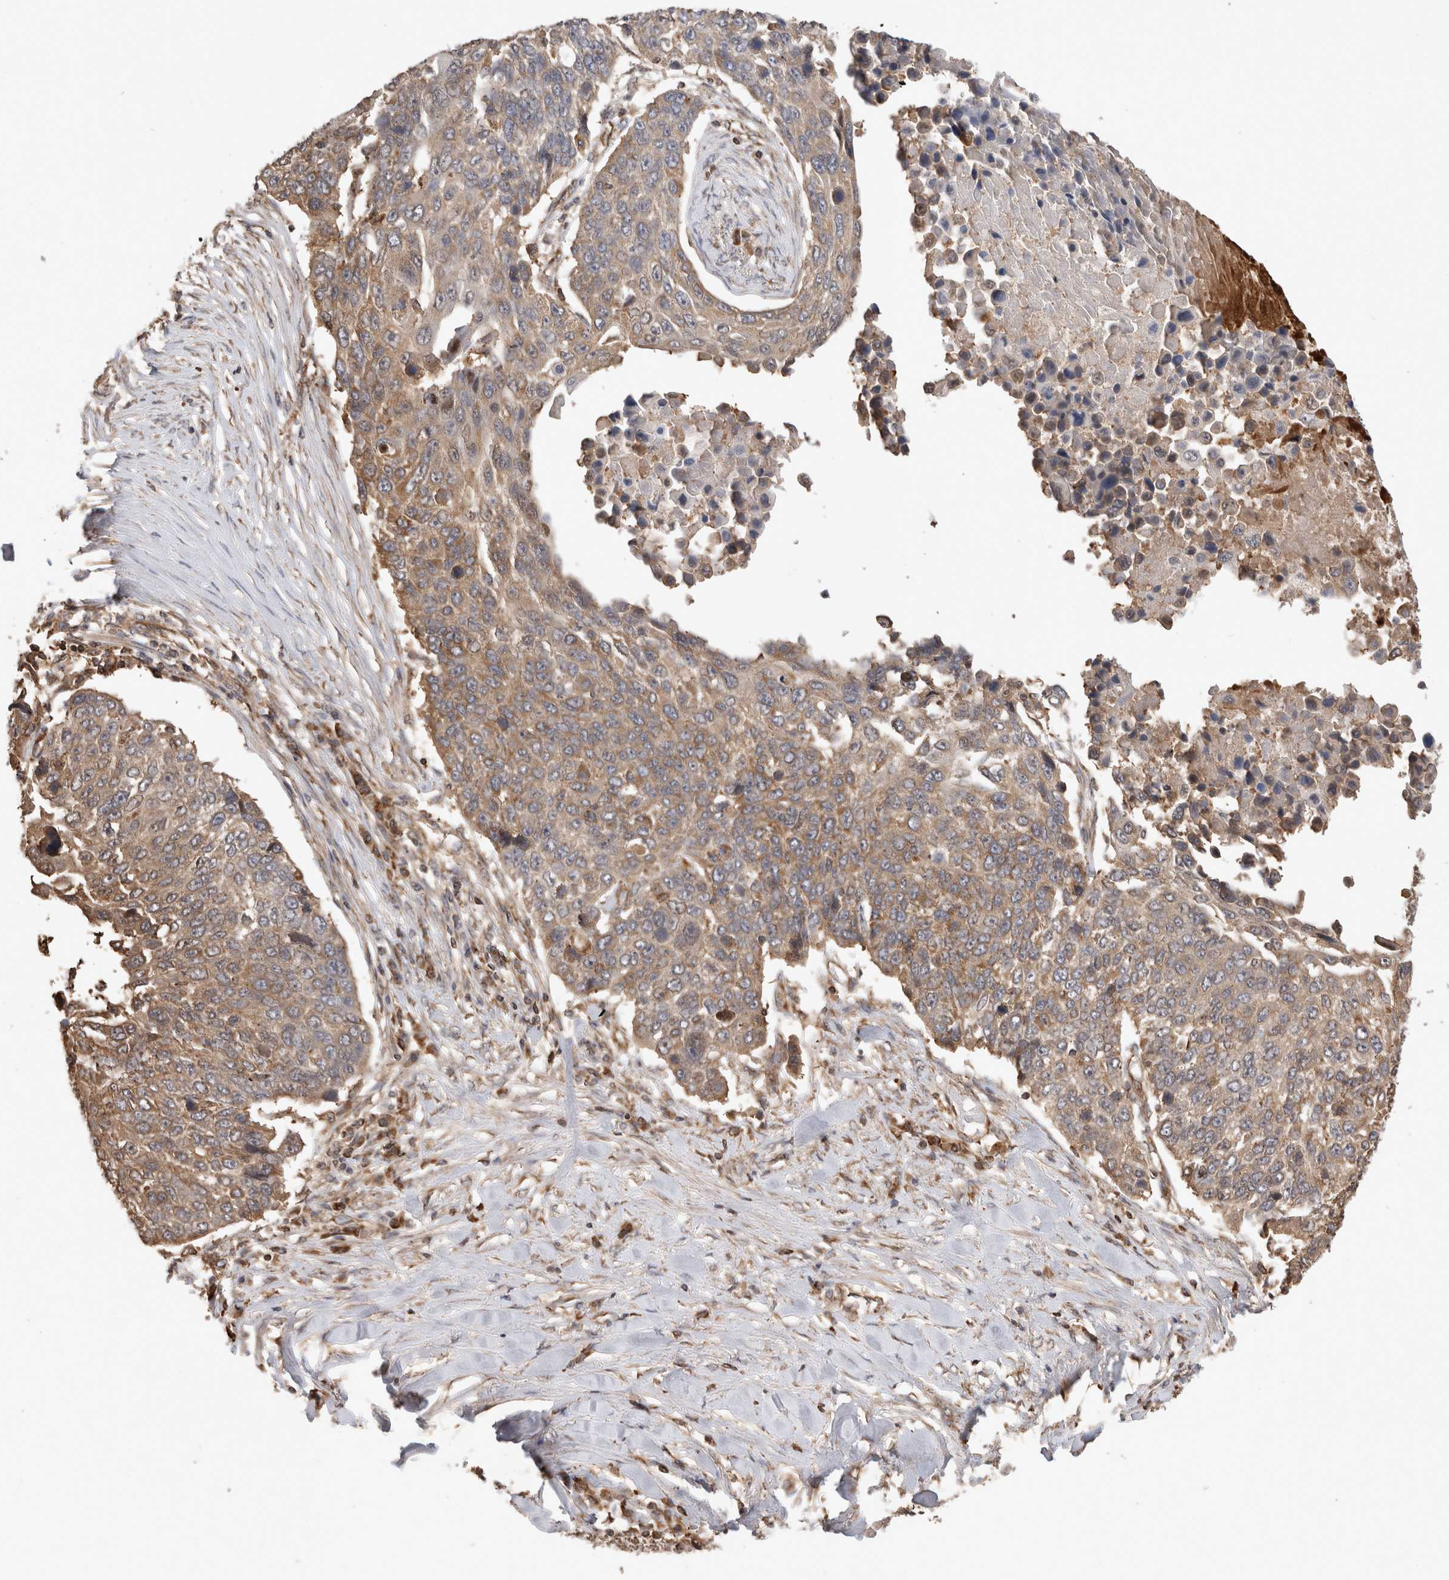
{"staining": {"intensity": "weak", "quantity": ">75%", "location": "cytoplasmic/membranous"}, "tissue": "lung cancer", "cell_type": "Tumor cells", "image_type": "cancer", "snomed": [{"axis": "morphology", "description": "Squamous cell carcinoma, NOS"}, {"axis": "topography", "description": "Lung"}], "caption": "This image reveals IHC staining of lung cancer (squamous cell carcinoma), with low weak cytoplasmic/membranous positivity in approximately >75% of tumor cells.", "gene": "IMMP2L", "patient": {"sex": "male", "age": 66}}